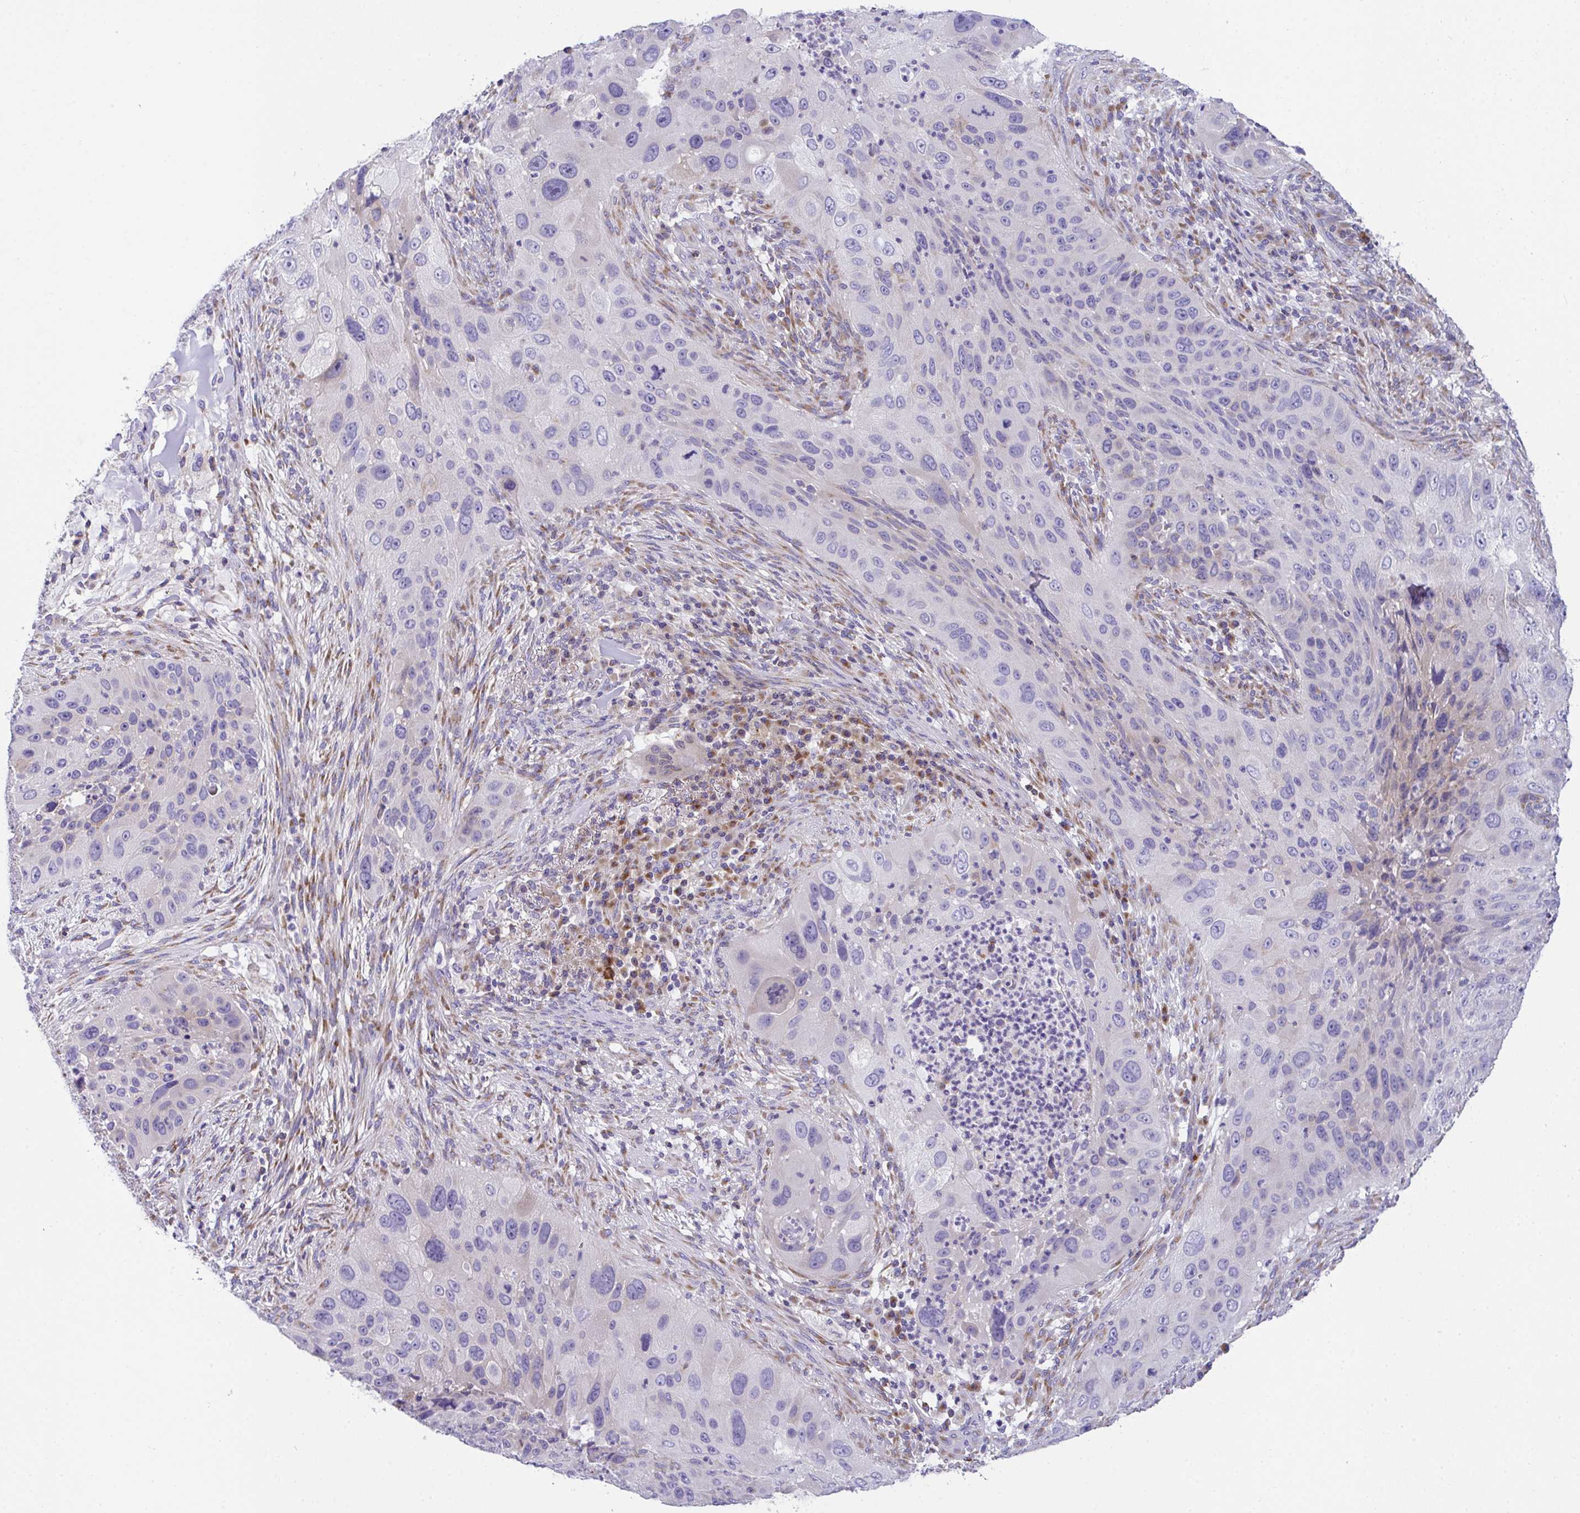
{"staining": {"intensity": "weak", "quantity": "<25%", "location": "cytoplasmic/membranous"}, "tissue": "lung cancer", "cell_type": "Tumor cells", "image_type": "cancer", "snomed": [{"axis": "morphology", "description": "Squamous cell carcinoma, NOS"}, {"axis": "topography", "description": "Lung"}], "caption": "Immunohistochemistry (IHC) of lung cancer demonstrates no positivity in tumor cells.", "gene": "MIA3", "patient": {"sex": "male", "age": 63}}